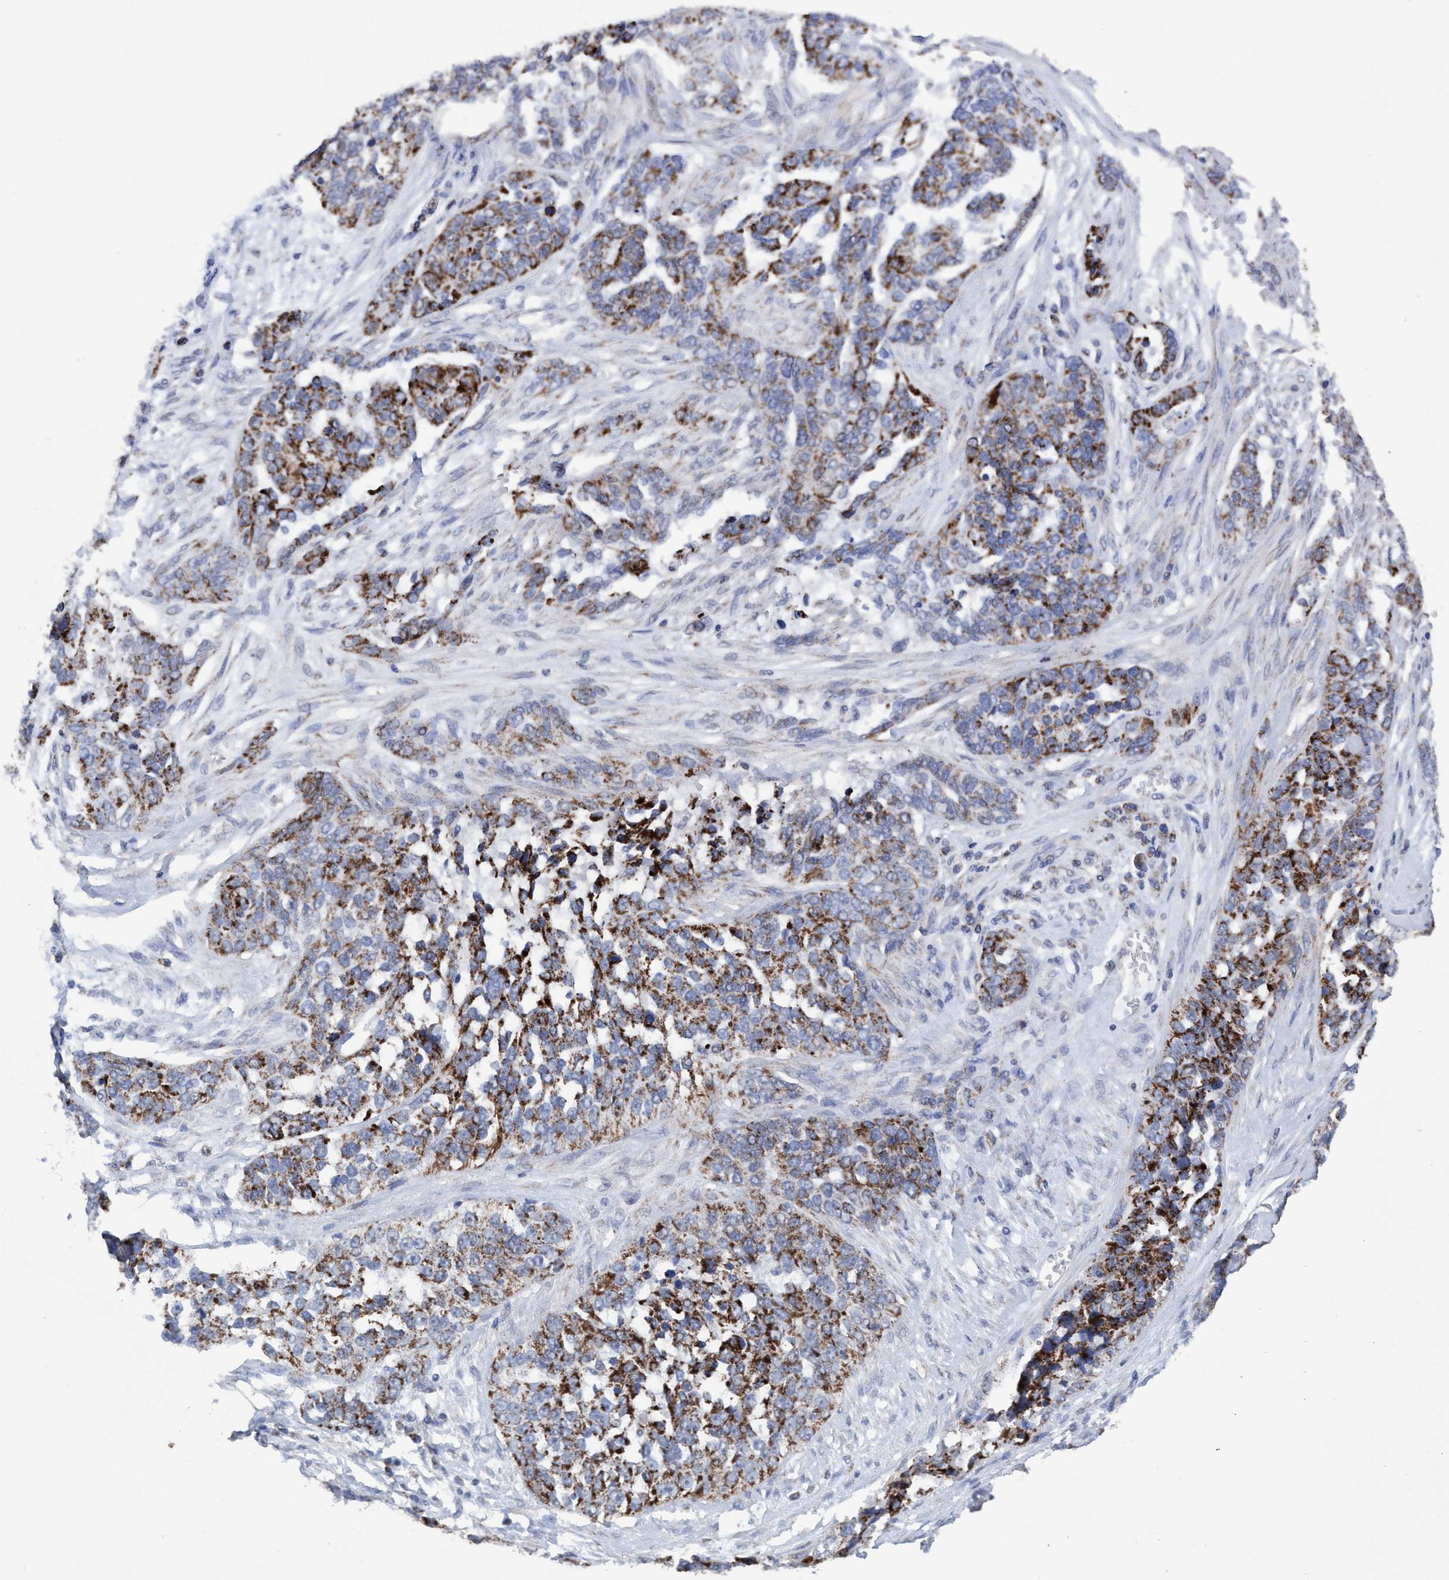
{"staining": {"intensity": "strong", "quantity": ">75%", "location": "cytoplasmic/membranous"}, "tissue": "ovarian cancer", "cell_type": "Tumor cells", "image_type": "cancer", "snomed": [{"axis": "morphology", "description": "Cystadenocarcinoma, serous, NOS"}, {"axis": "topography", "description": "Ovary"}], "caption": "Human serous cystadenocarcinoma (ovarian) stained with a brown dye exhibits strong cytoplasmic/membranous positive expression in about >75% of tumor cells.", "gene": "RSAD1", "patient": {"sex": "female", "age": 44}}